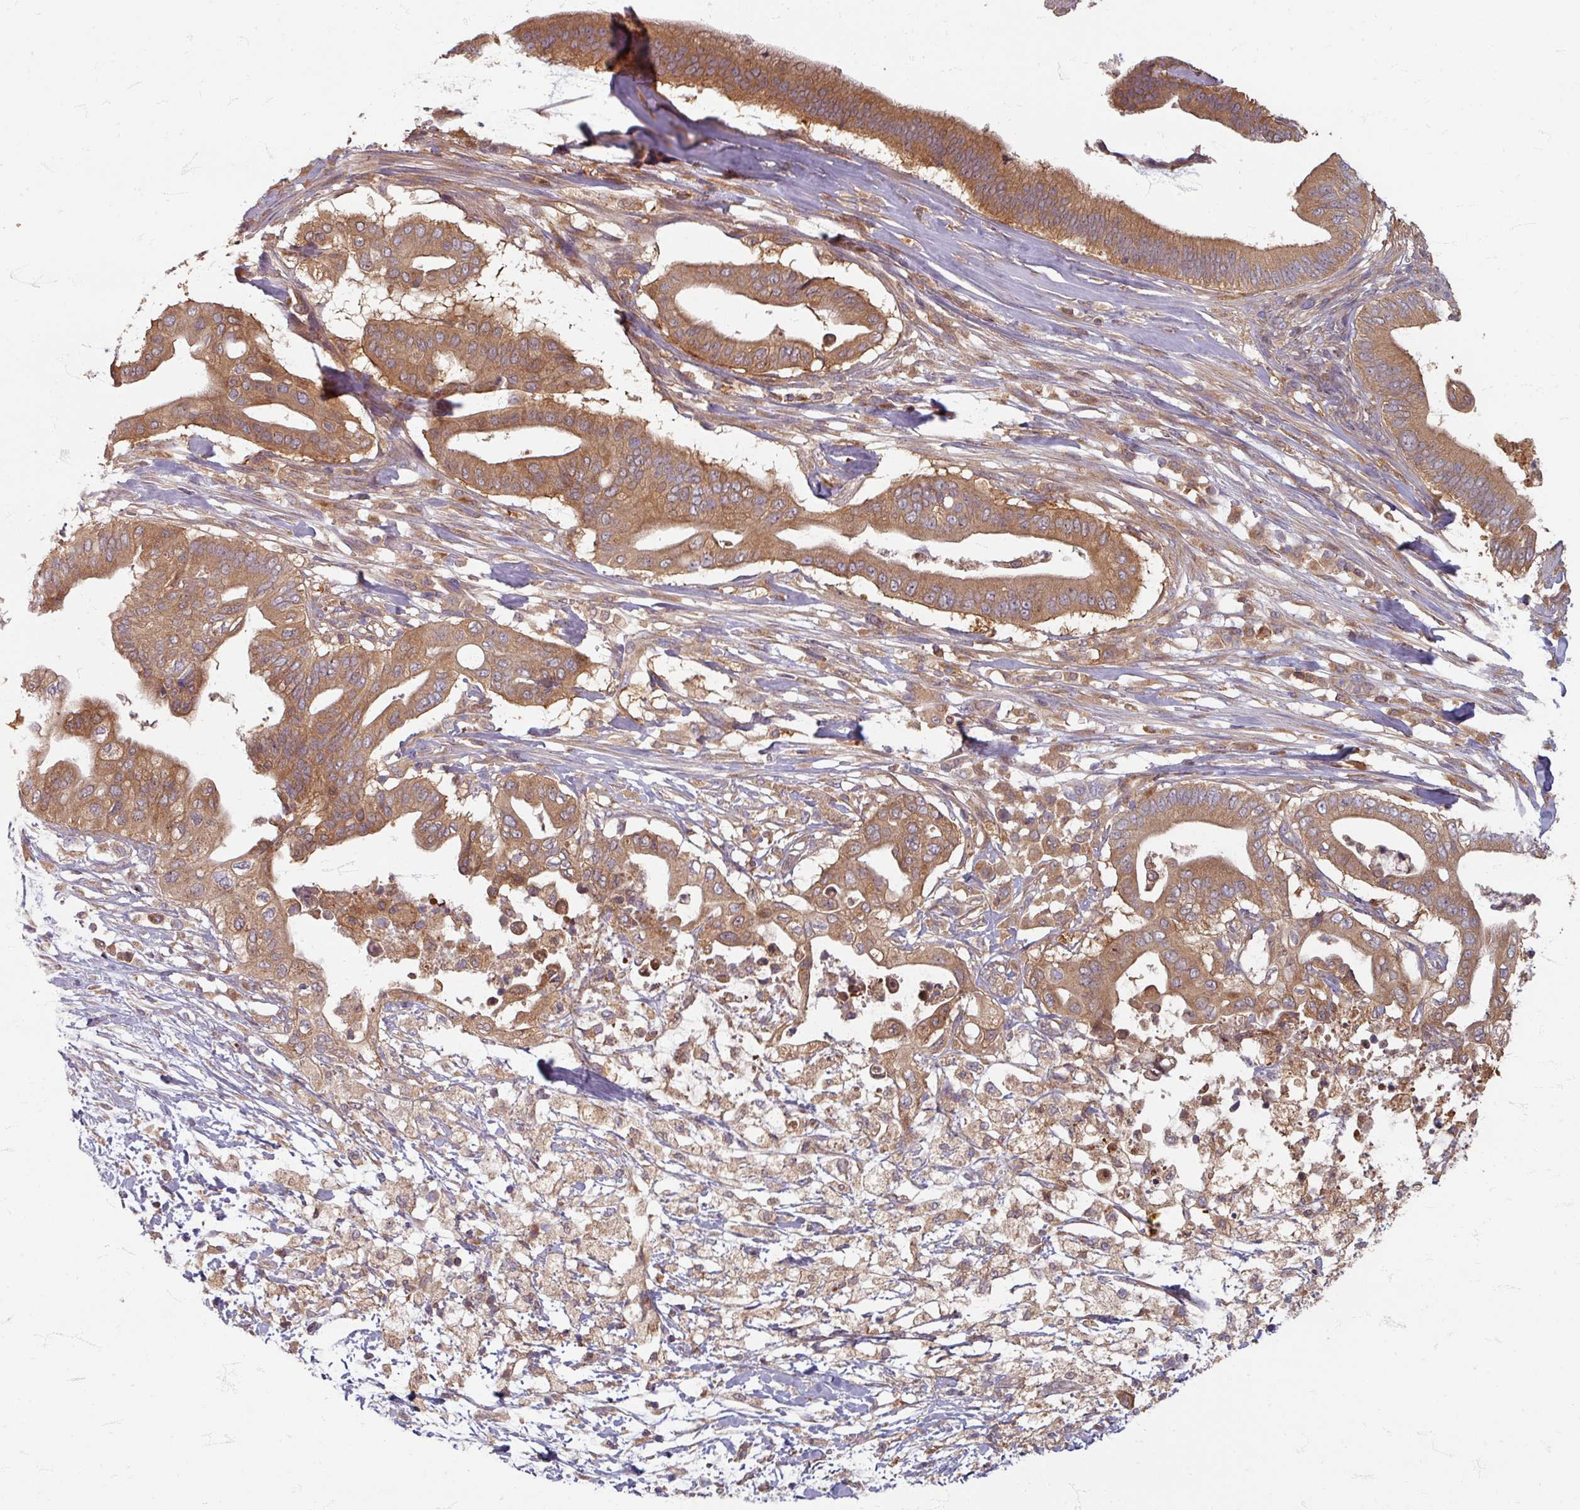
{"staining": {"intensity": "moderate", "quantity": ">75%", "location": "cytoplasmic/membranous"}, "tissue": "pancreatic cancer", "cell_type": "Tumor cells", "image_type": "cancer", "snomed": [{"axis": "morphology", "description": "Adenocarcinoma, NOS"}, {"axis": "topography", "description": "Pancreas"}], "caption": "Immunohistochemical staining of human pancreatic adenocarcinoma displays medium levels of moderate cytoplasmic/membranous protein expression in approximately >75% of tumor cells.", "gene": "STAM", "patient": {"sex": "male", "age": 68}}